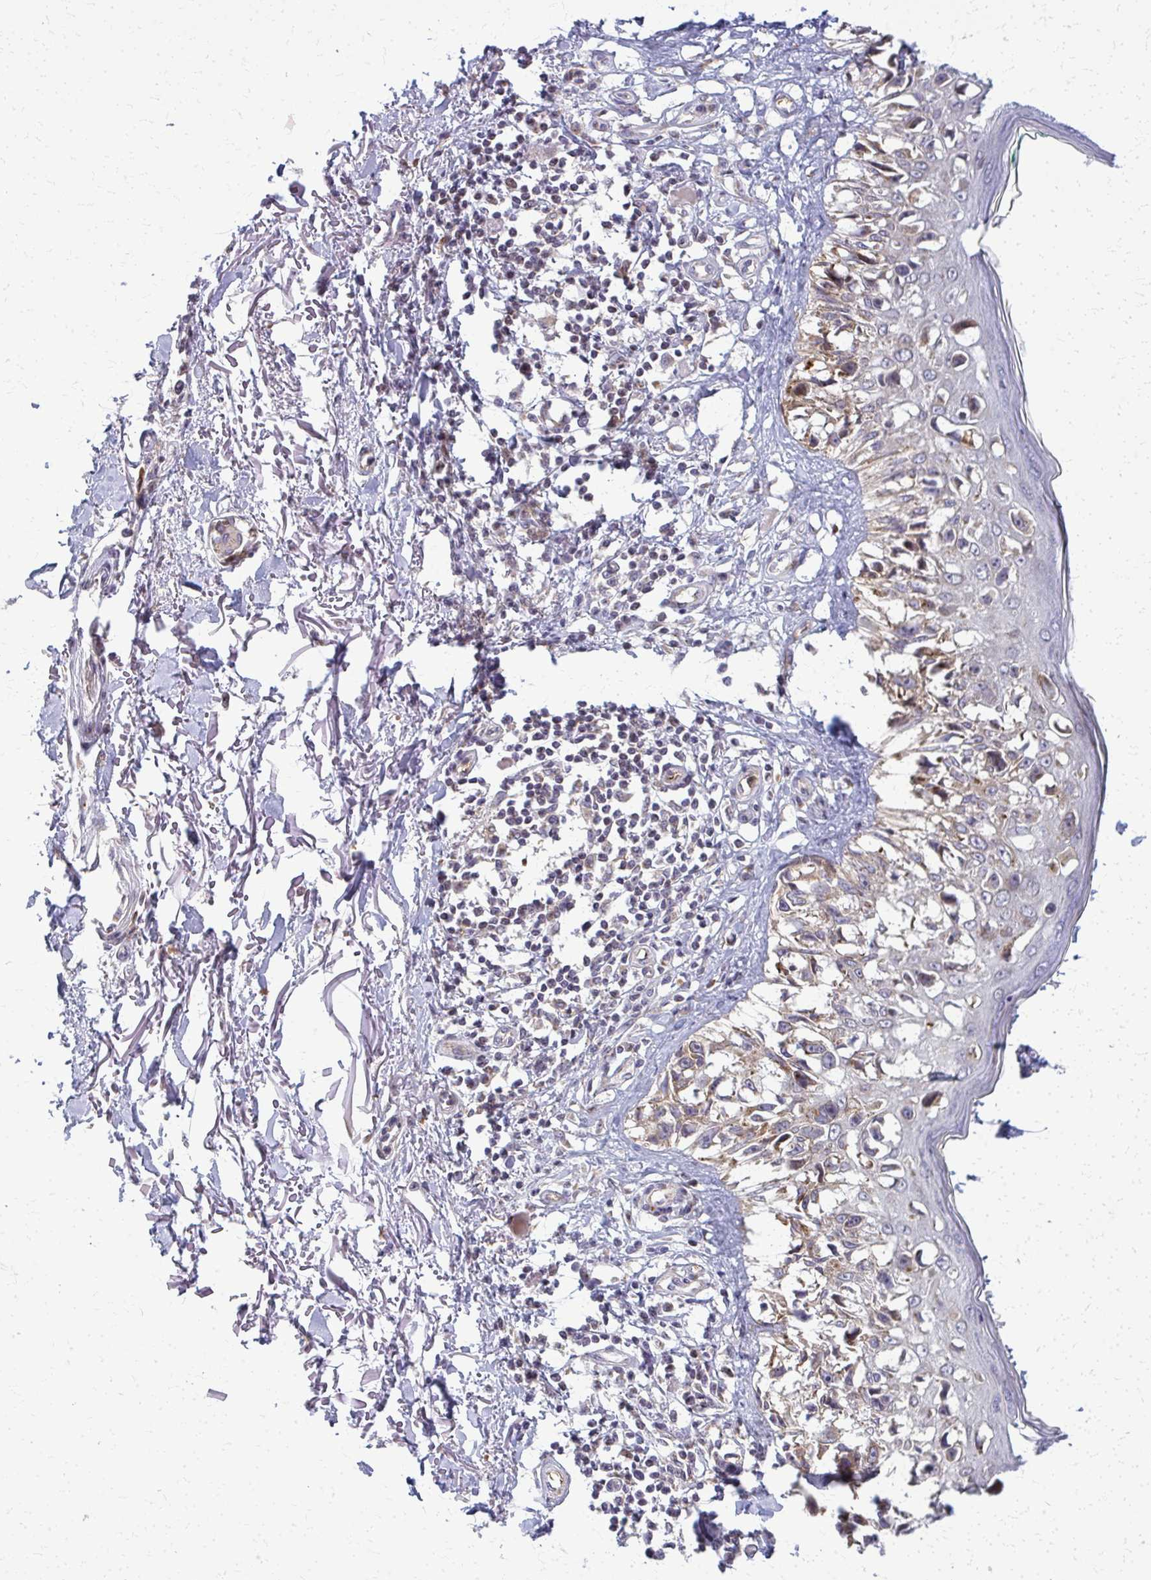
{"staining": {"intensity": "weak", "quantity": ">75%", "location": "cytoplasmic/membranous"}, "tissue": "melanoma", "cell_type": "Tumor cells", "image_type": "cancer", "snomed": [{"axis": "morphology", "description": "Malignant melanoma, NOS"}, {"axis": "topography", "description": "Skin"}], "caption": "IHC photomicrograph of neoplastic tissue: melanoma stained using immunohistochemistry shows low levels of weak protein expression localized specifically in the cytoplasmic/membranous of tumor cells, appearing as a cytoplasmic/membranous brown color.", "gene": "MCCC1", "patient": {"sex": "male", "age": 73}}